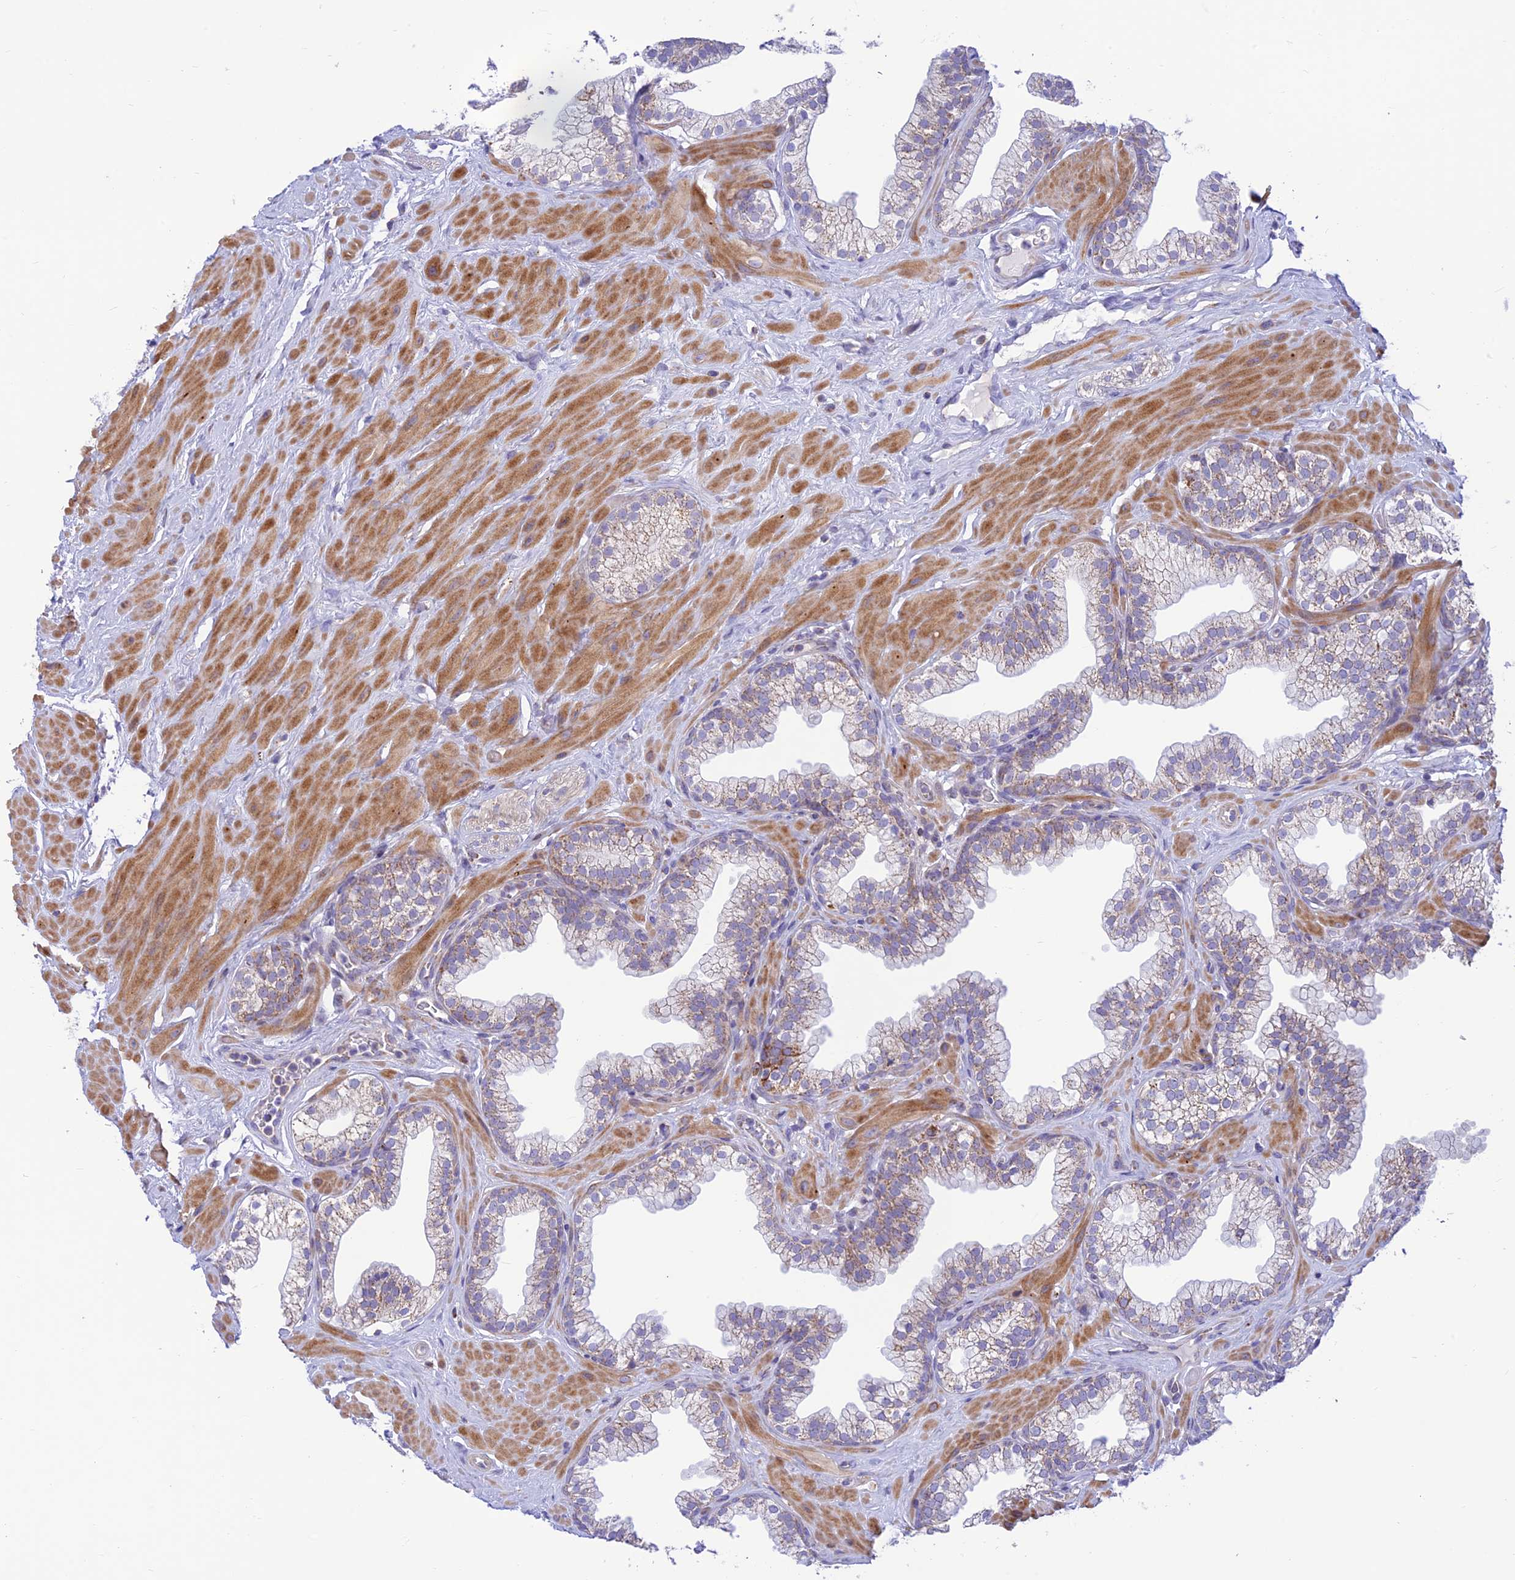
{"staining": {"intensity": "weak", "quantity": "<25%", "location": "cytoplasmic/membranous"}, "tissue": "prostate", "cell_type": "Glandular cells", "image_type": "normal", "snomed": [{"axis": "morphology", "description": "Normal tissue, NOS"}, {"axis": "morphology", "description": "Urothelial carcinoma, Low grade"}, {"axis": "topography", "description": "Urinary bladder"}, {"axis": "topography", "description": "Prostate"}], "caption": "A micrograph of prostate stained for a protein exhibits no brown staining in glandular cells. (DAB immunohistochemistry (IHC) visualized using brightfield microscopy, high magnification).", "gene": "FAM186B", "patient": {"sex": "male", "age": 60}}